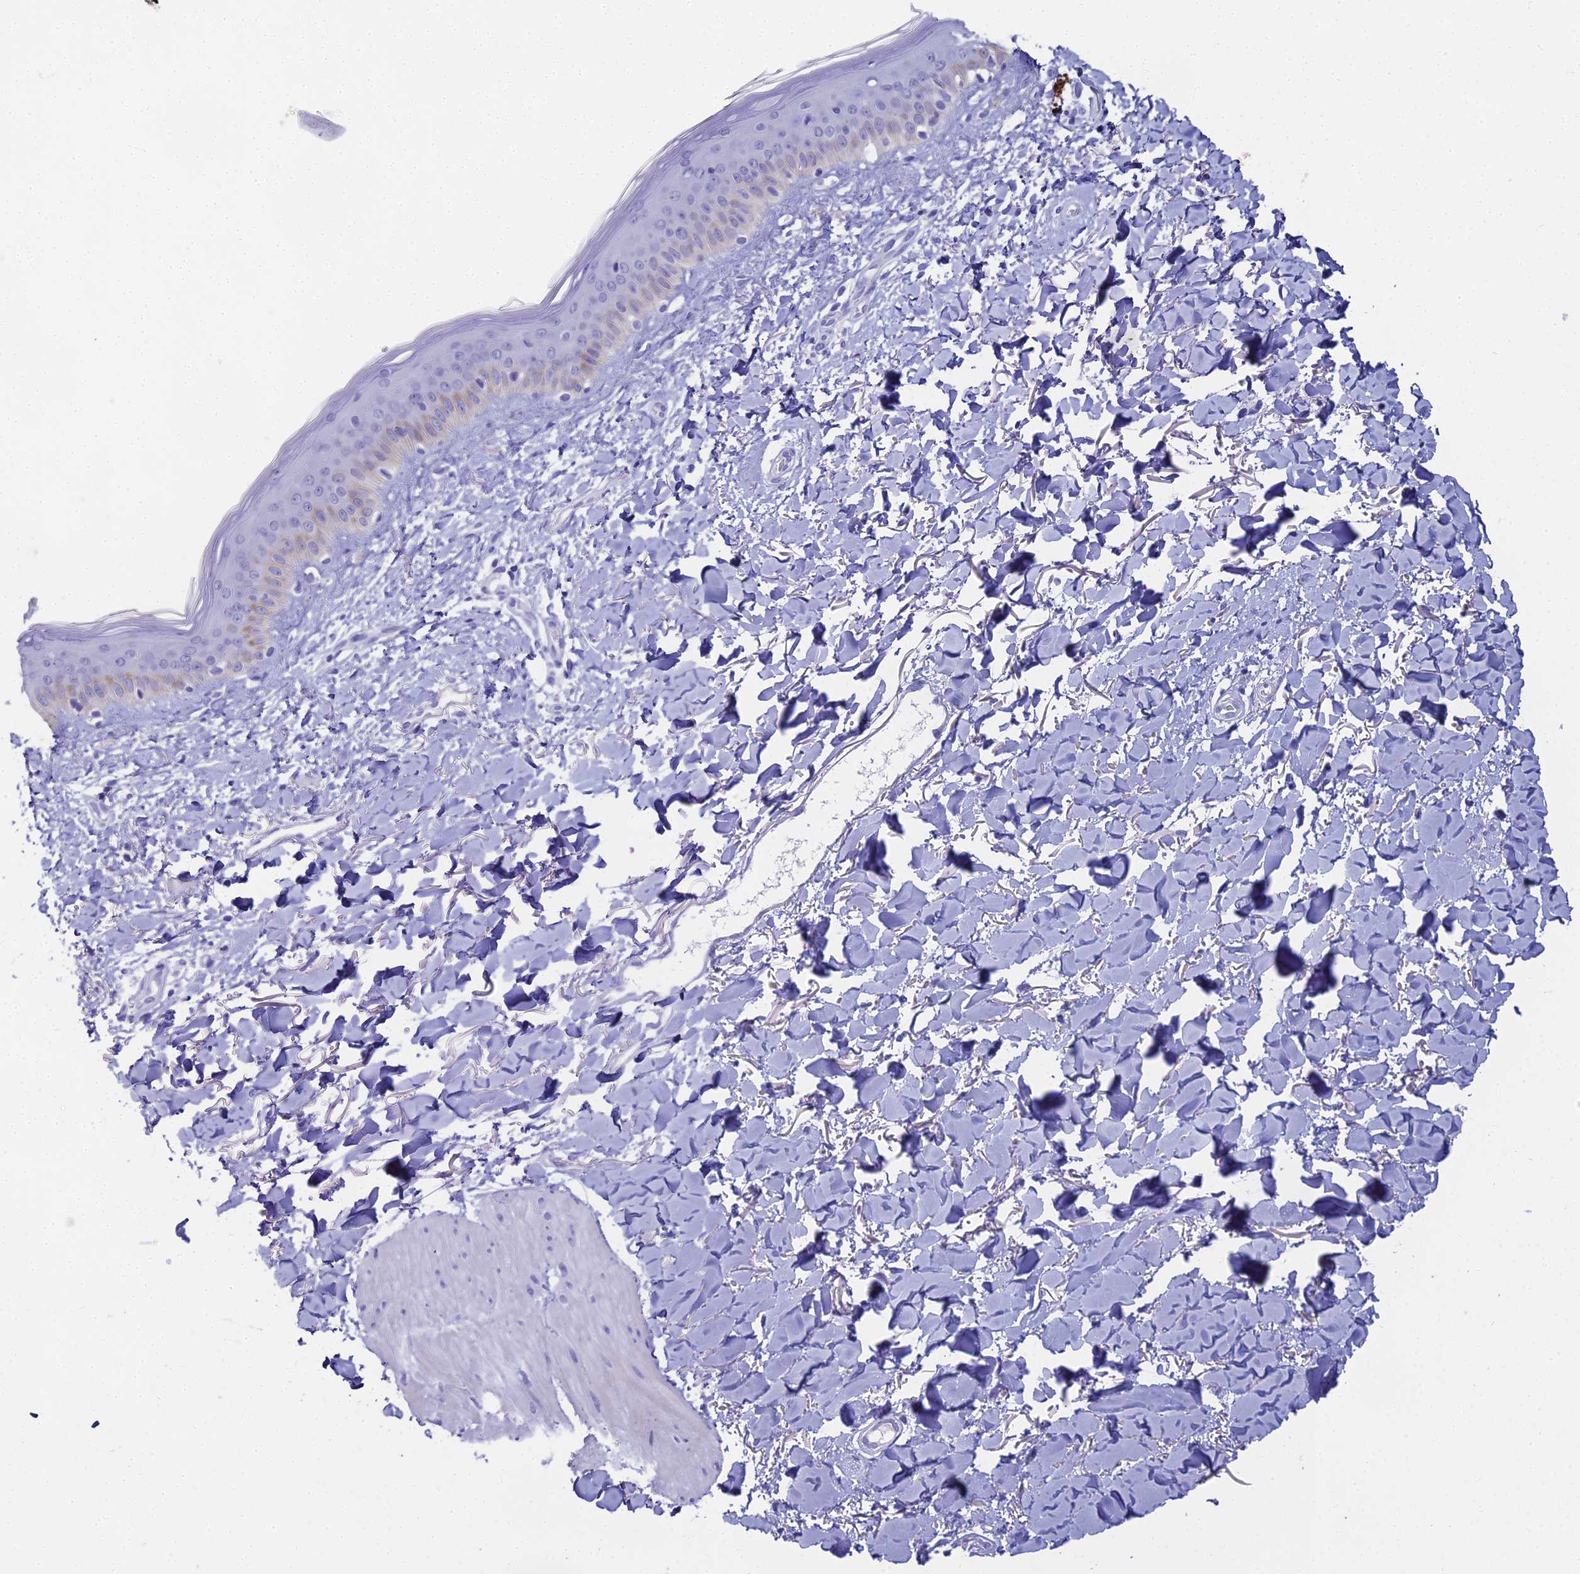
{"staining": {"intensity": "negative", "quantity": "none", "location": "none"}, "tissue": "skin", "cell_type": "Fibroblasts", "image_type": "normal", "snomed": [{"axis": "morphology", "description": "Normal tissue, NOS"}, {"axis": "topography", "description": "Skin"}], "caption": "There is no significant staining in fibroblasts of skin. (DAB IHC with hematoxylin counter stain).", "gene": "UNC80", "patient": {"sex": "female", "age": 58}}